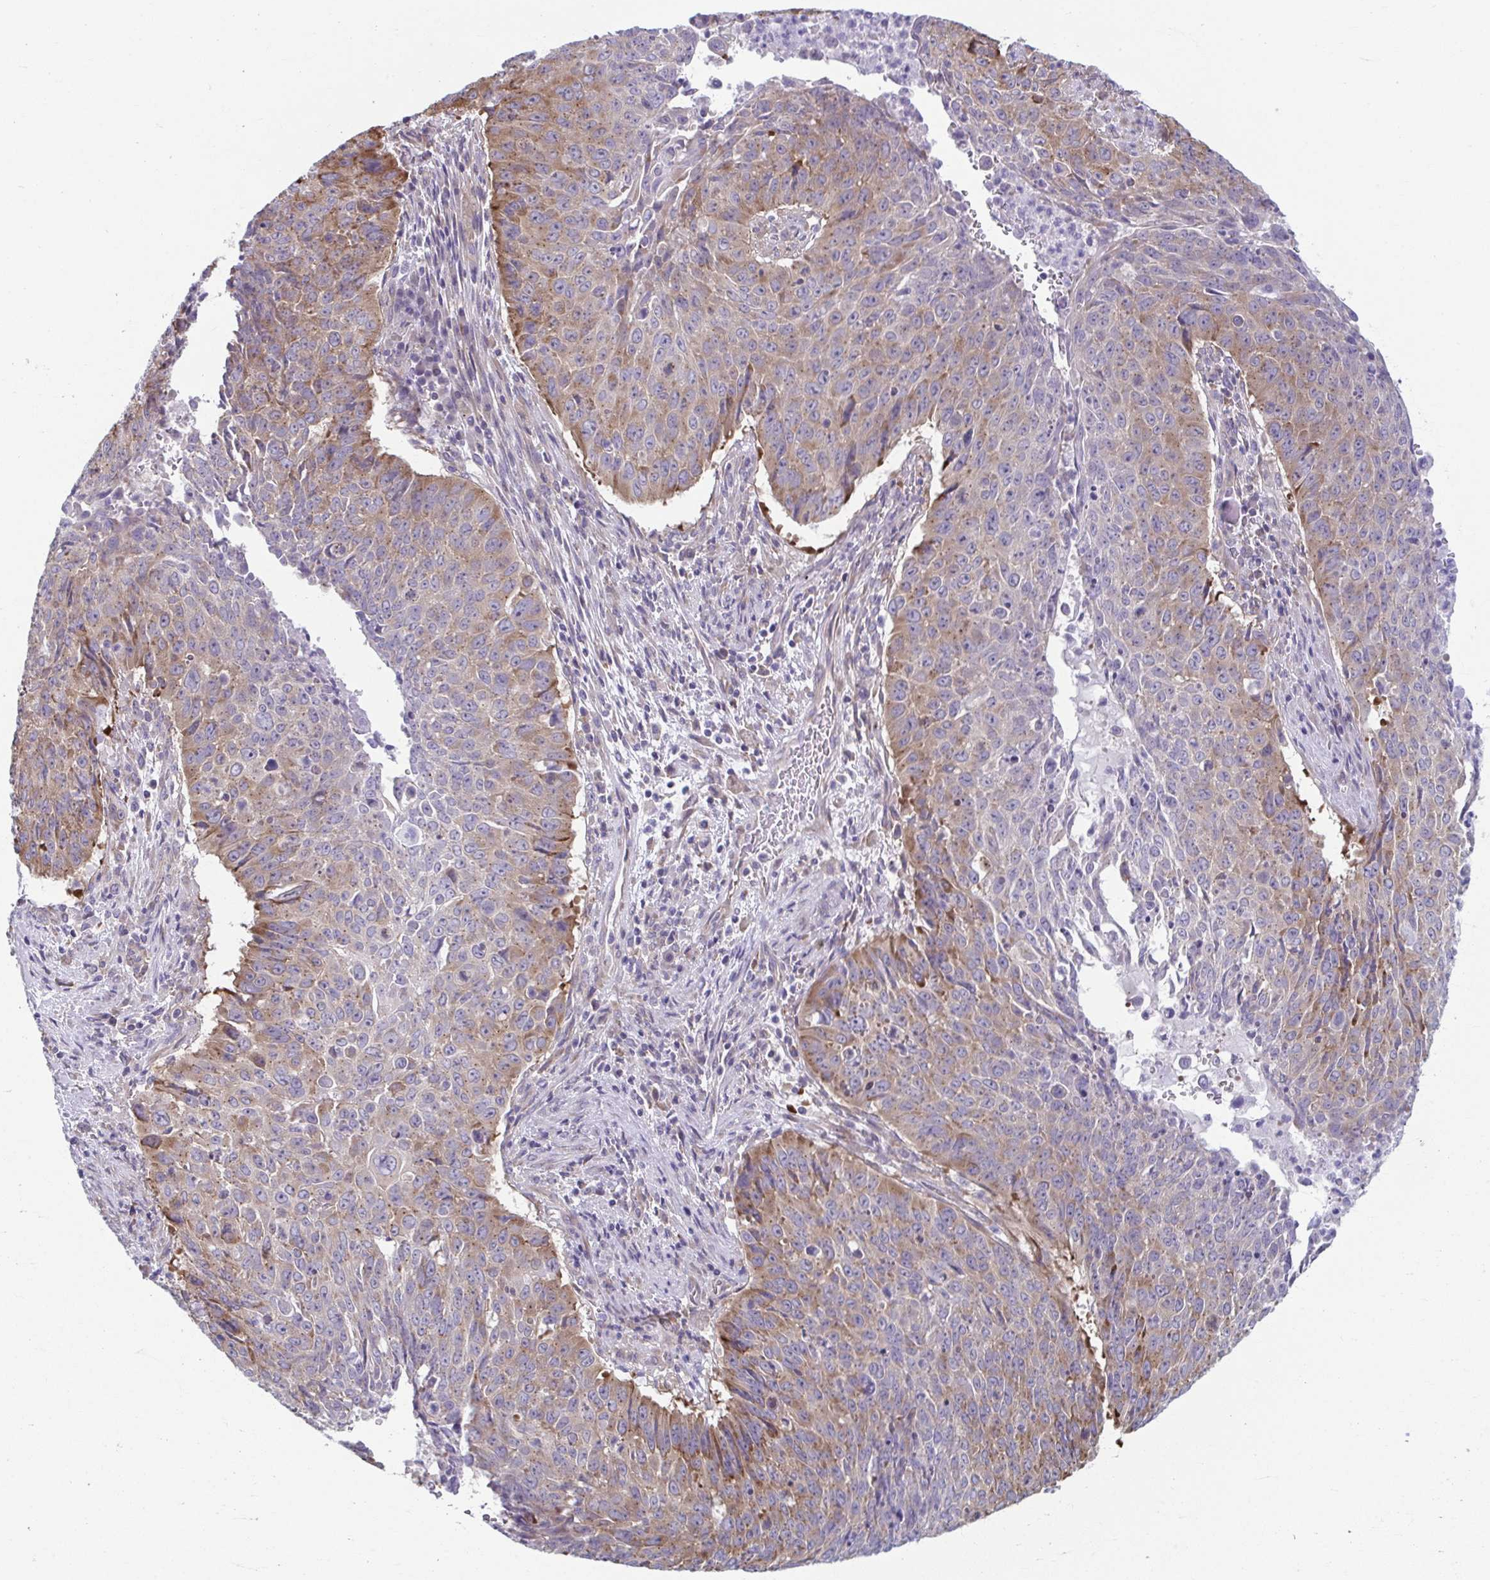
{"staining": {"intensity": "weak", "quantity": "25%-75%", "location": "cytoplasmic/membranous"}, "tissue": "lung cancer", "cell_type": "Tumor cells", "image_type": "cancer", "snomed": [{"axis": "morphology", "description": "Normal tissue, NOS"}, {"axis": "morphology", "description": "Squamous cell carcinoma, NOS"}, {"axis": "topography", "description": "Bronchus"}, {"axis": "topography", "description": "Lung"}], "caption": "Tumor cells display low levels of weak cytoplasmic/membranous expression in approximately 25%-75% of cells in lung squamous cell carcinoma.", "gene": "TMEM108", "patient": {"sex": "male", "age": 64}}